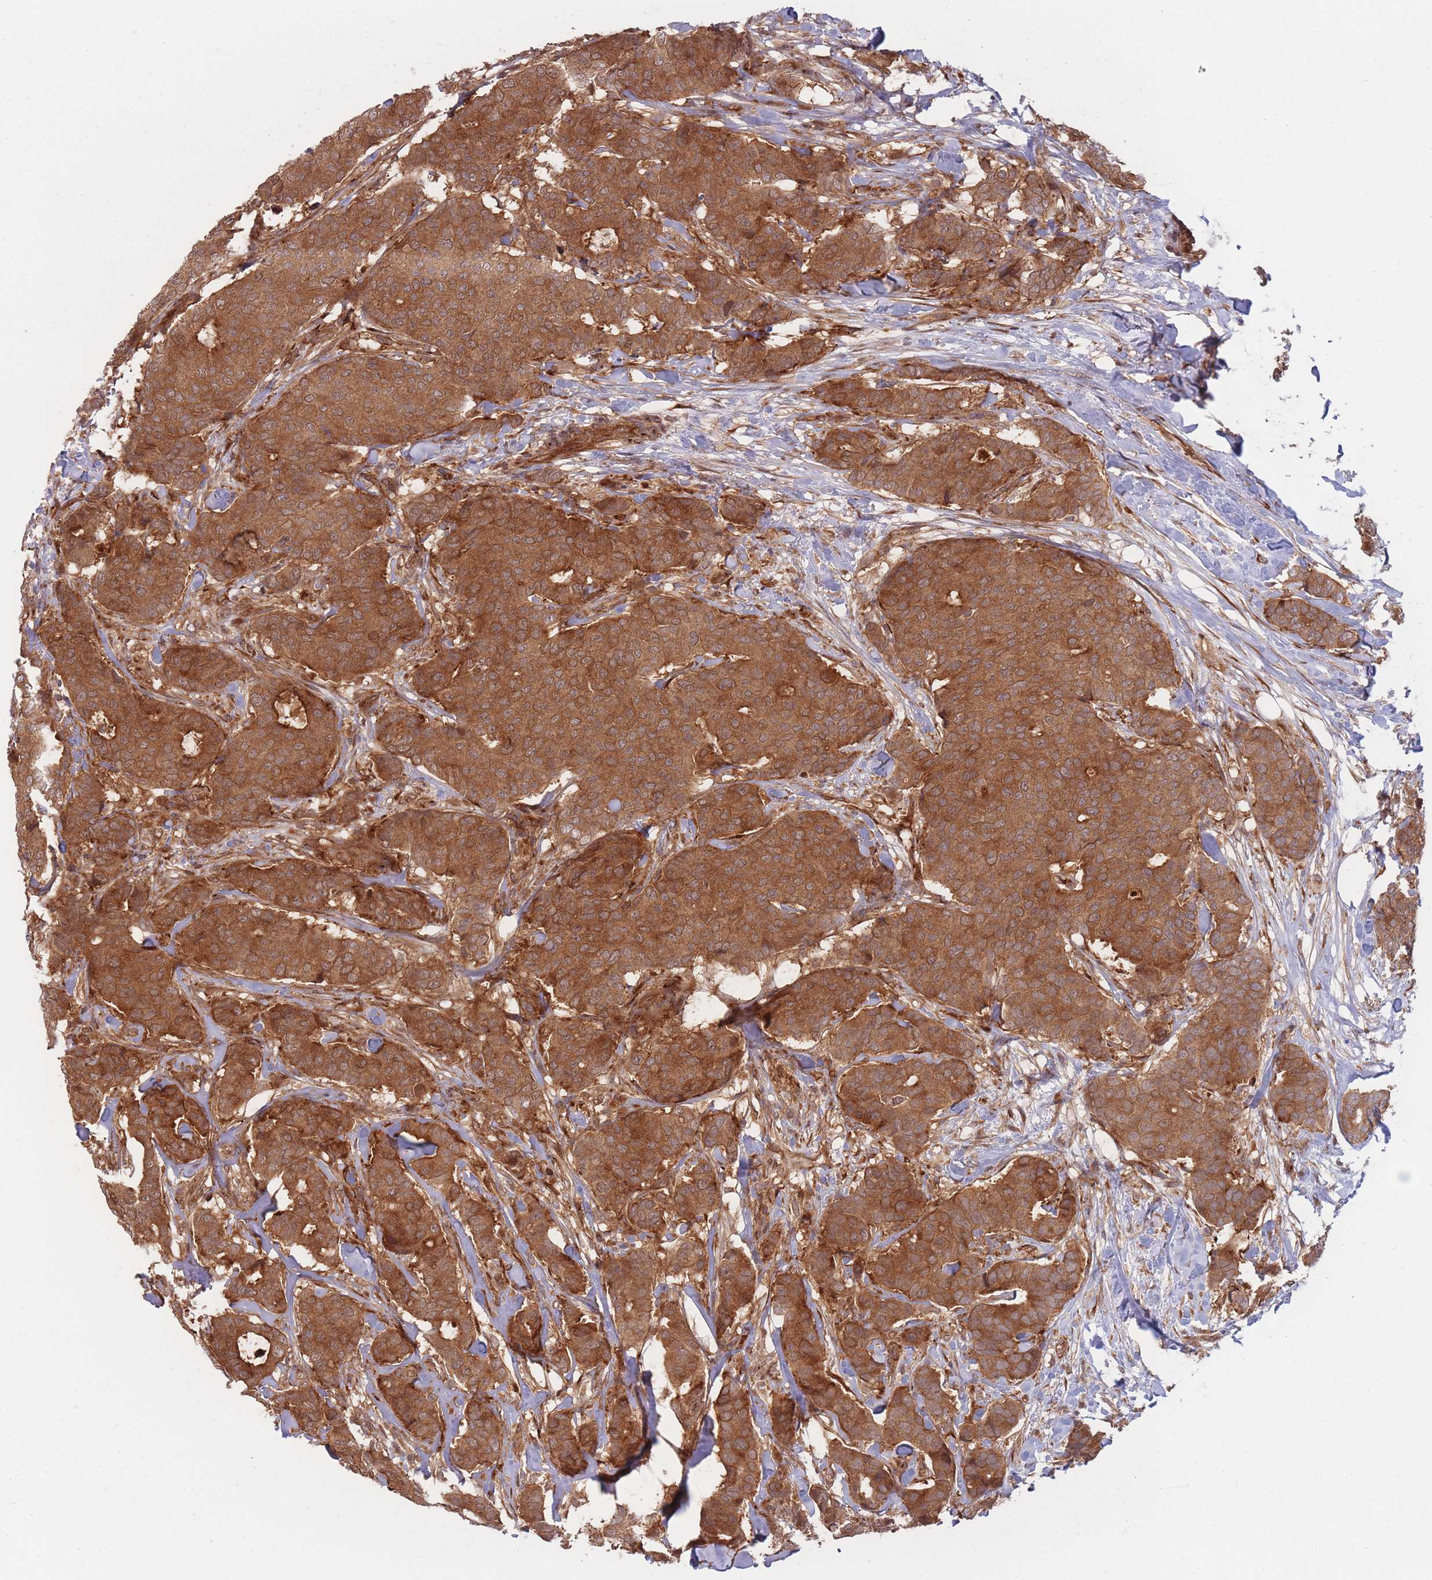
{"staining": {"intensity": "strong", "quantity": ">75%", "location": "cytoplasmic/membranous"}, "tissue": "breast cancer", "cell_type": "Tumor cells", "image_type": "cancer", "snomed": [{"axis": "morphology", "description": "Duct carcinoma"}, {"axis": "topography", "description": "Breast"}], "caption": "Protein analysis of breast cancer (intraductal carcinoma) tissue displays strong cytoplasmic/membranous expression in about >75% of tumor cells.", "gene": "PODXL2", "patient": {"sex": "female", "age": 75}}